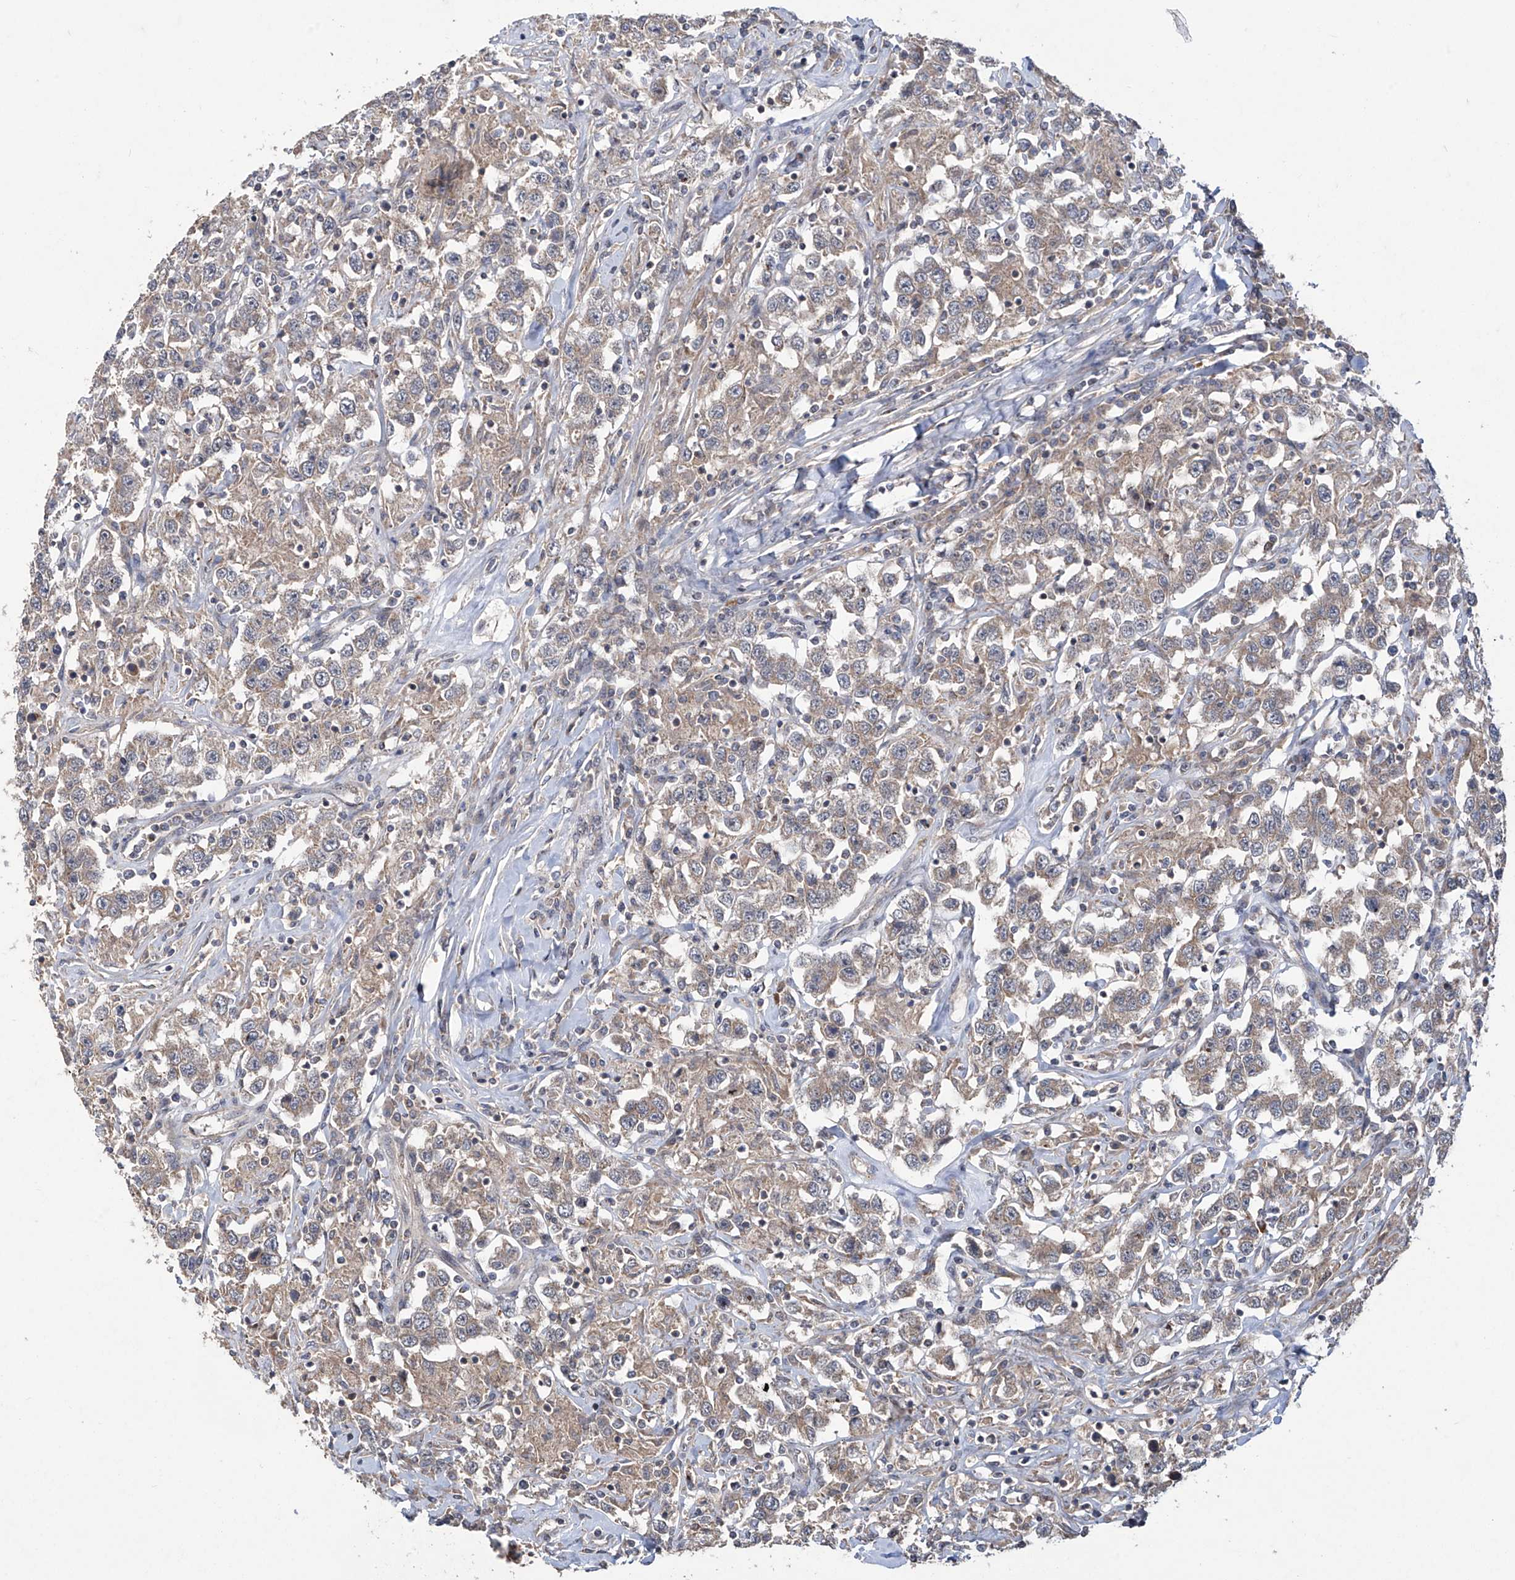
{"staining": {"intensity": "weak", "quantity": "25%-75%", "location": "cytoplasmic/membranous"}, "tissue": "testis cancer", "cell_type": "Tumor cells", "image_type": "cancer", "snomed": [{"axis": "morphology", "description": "Seminoma, NOS"}, {"axis": "topography", "description": "Testis"}], "caption": "The immunohistochemical stain highlights weak cytoplasmic/membranous expression in tumor cells of testis cancer tissue. (DAB IHC with brightfield microscopy, high magnification).", "gene": "TRIM60", "patient": {"sex": "male", "age": 41}}